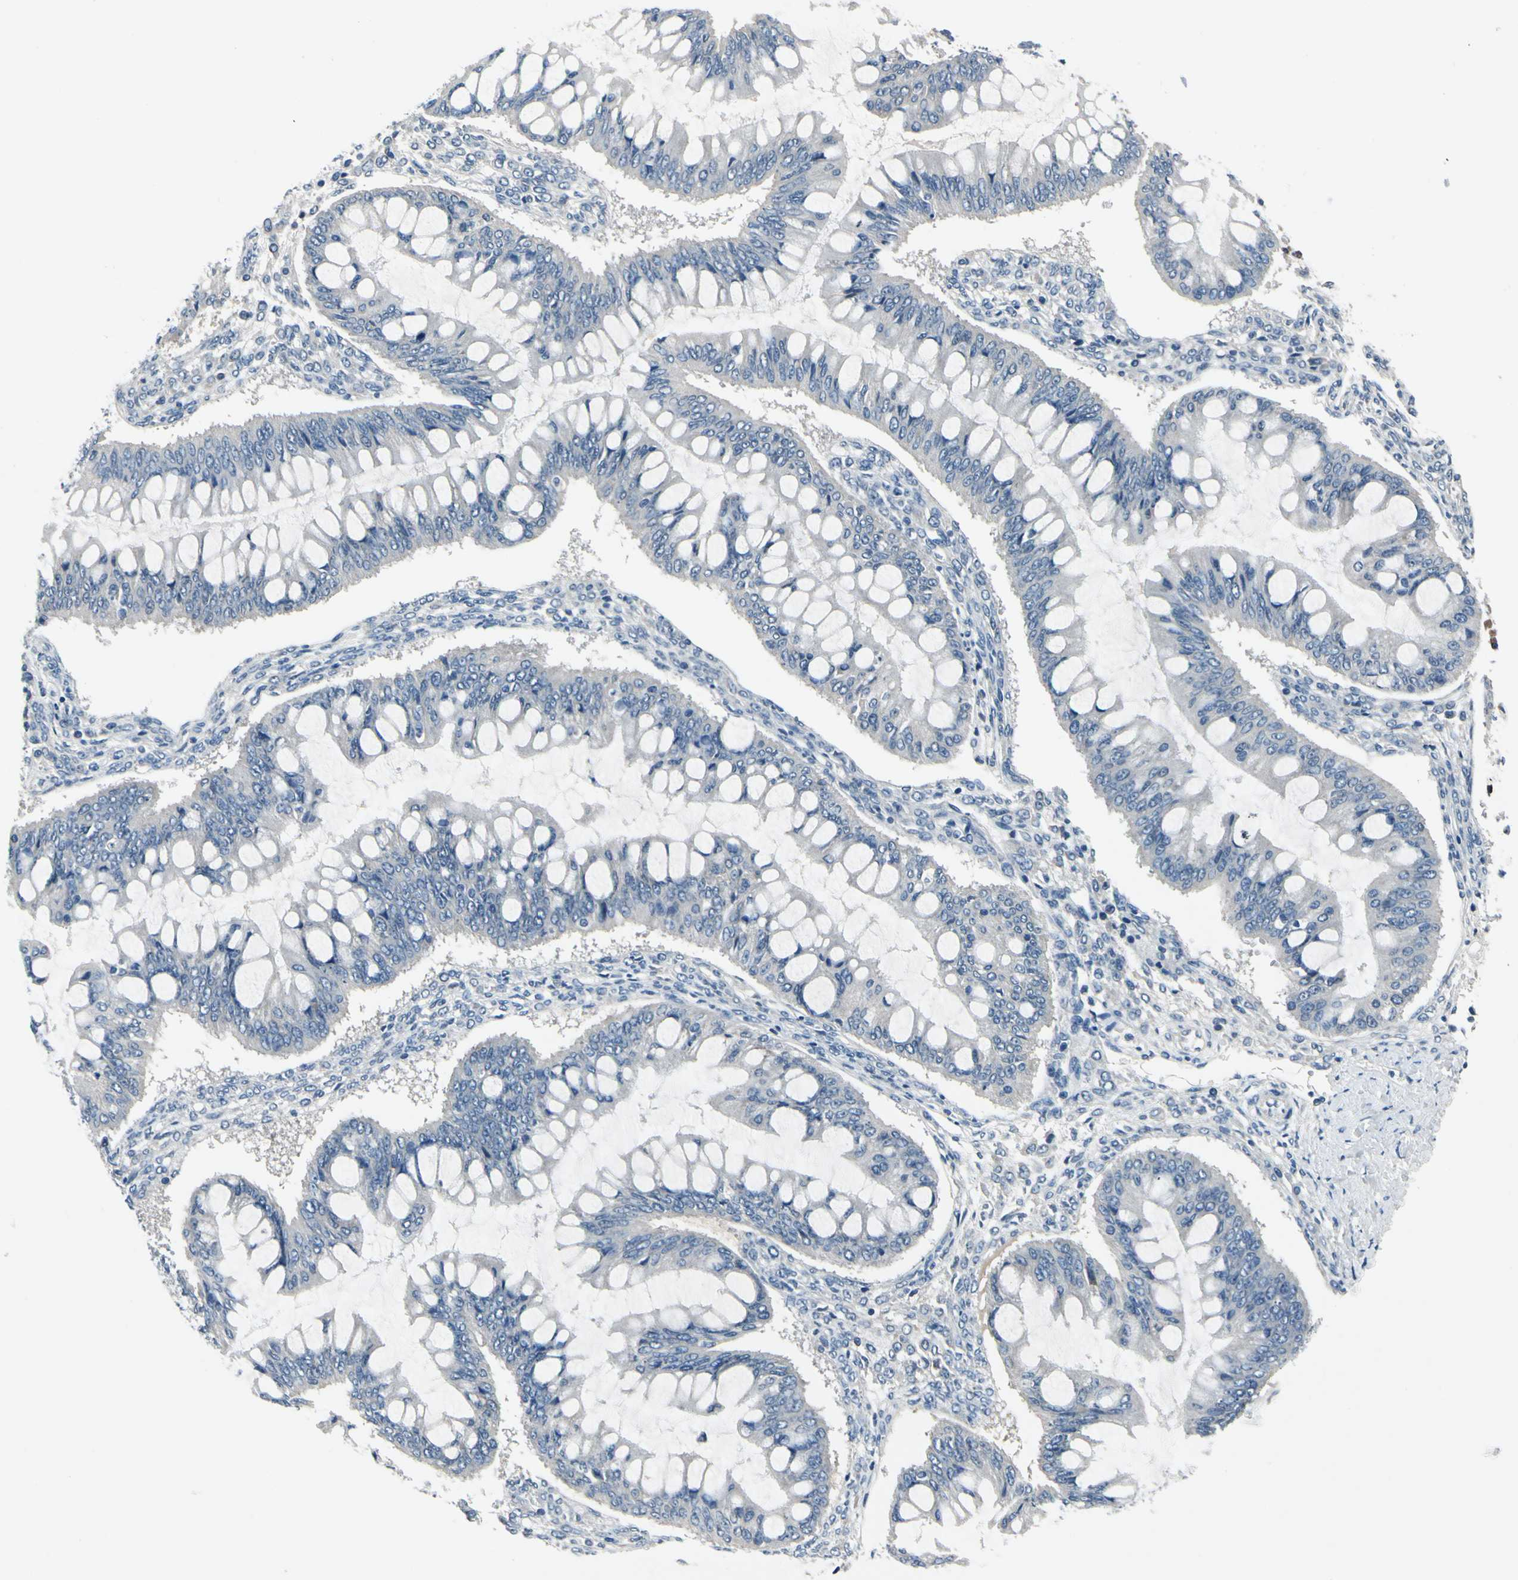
{"staining": {"intensity": "negative", "quantity": "none", "location": "none"}, "tissue": "ovarian cancer", "cell_type": "Tumor cells", "image_type": "cancer", "snomed": [{"axis": "morphology", "description": "Cystadenocarcinoma, mucinous, NOS"}, {"axis": "topography", "description": "Ovary"}], "caption": "Ovarian mucinous cystadenocarcinoma was stained to show a protein in brown. There is no significant staining in tumor cells. The staining is performed using DAB brown chromogen with nuclei counter-stained in using hematoxylin.", "gene": "SELENOK", "patient": {"sex": "female", "age": 73}}